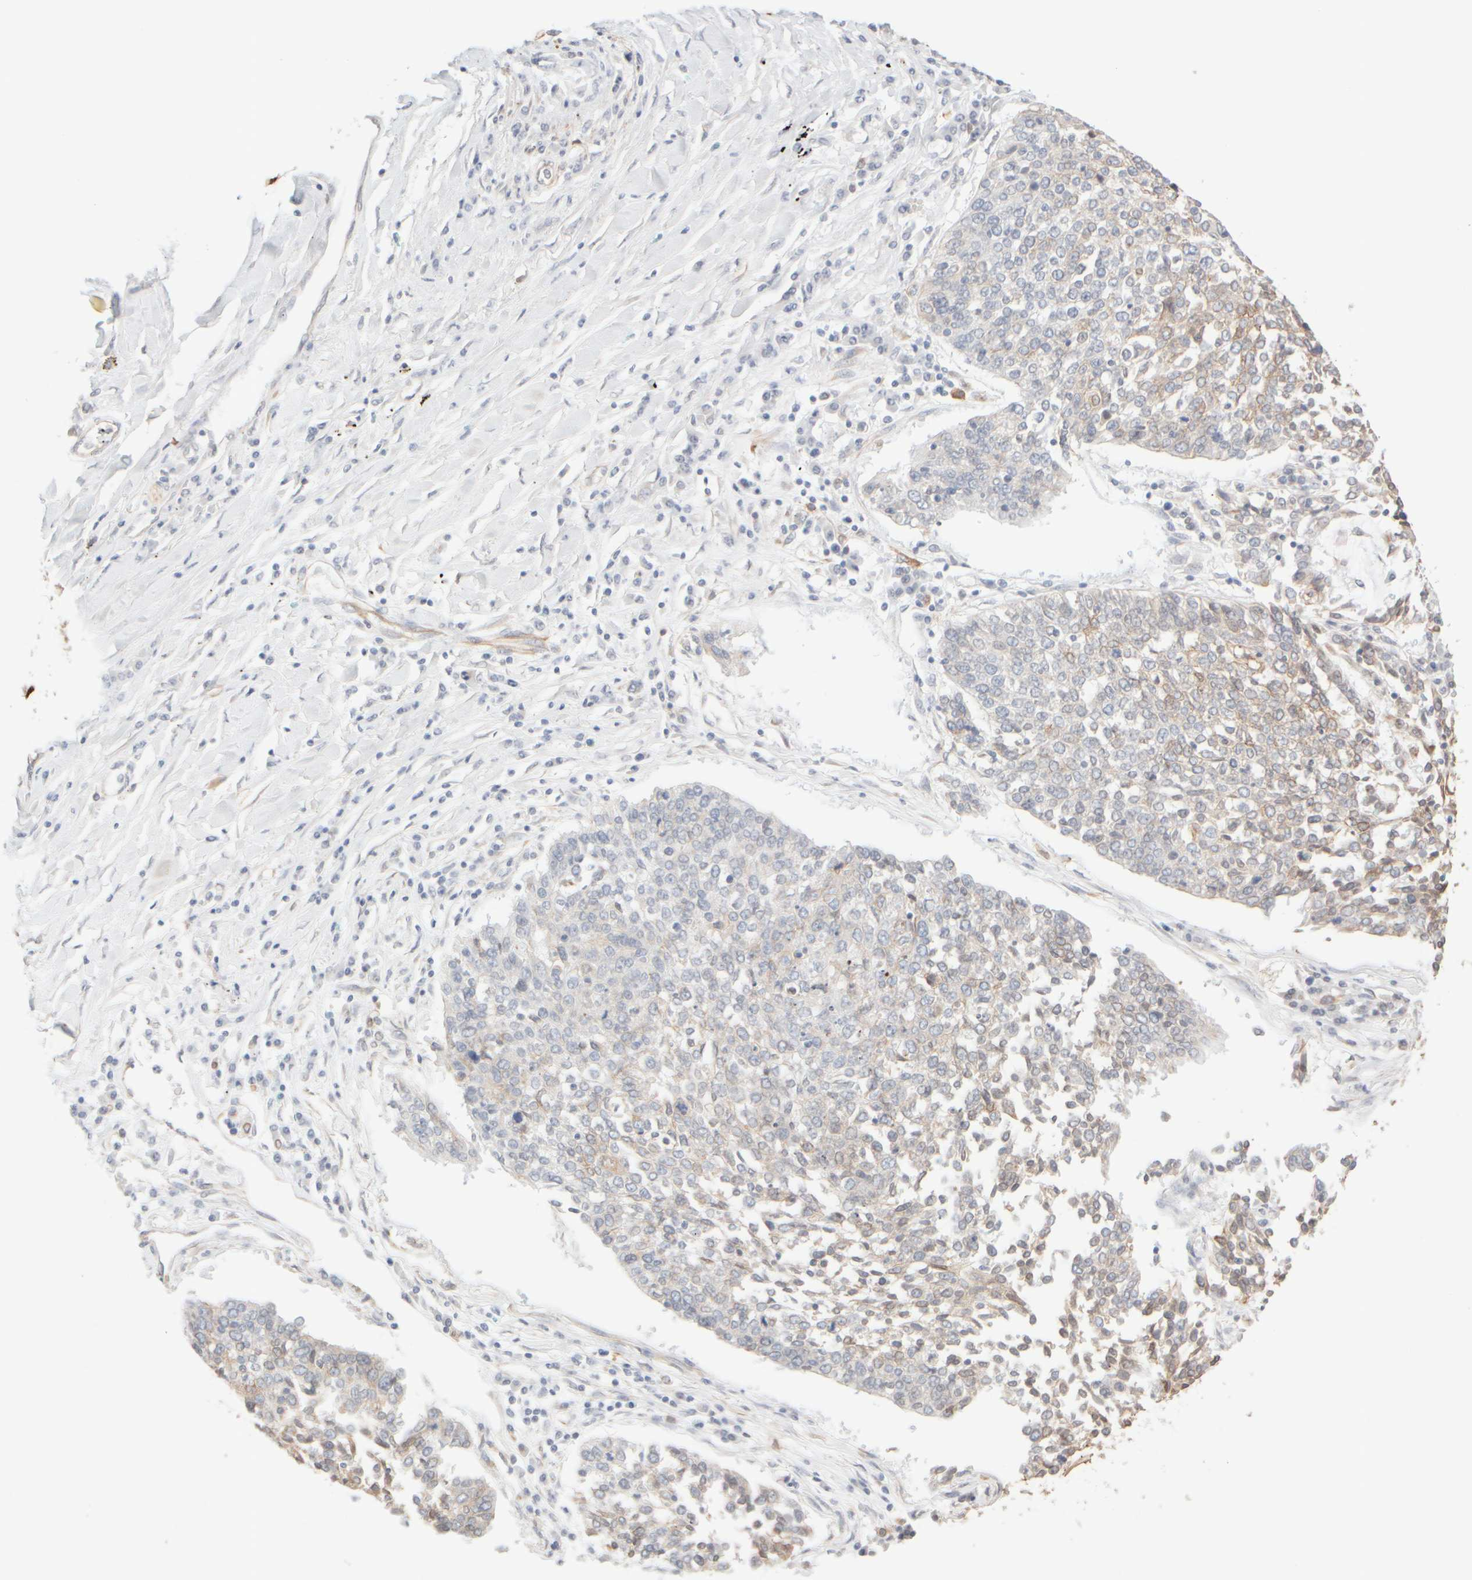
{"staining": {"intensity": "weak", "quantity": "<25%", "location": "cytoplasmic/membranous"}, "tissue": "lung cancer", "cell_type": "Tumor cells", "image_type": "cancer", "snomed": [{"axis": "morphology", "description": "Normal tissue, NOS"}, {"axis": "morphology", "description": "Squamous cell carcinoma, NOS"}, {"axis": "topography", "description": "Cartilage tissue"}, {"axis": "topography", "description": "Bronchus"}, {"axis": "topography", "description": "Lung"}, {"axis": "topography", "description": "Peripheral nerve tissue"}], "caption": "Immunohistochemistry micrograph of neoplastic tissue: squamous cell carcinoma (lung) stained with DAB (3,3'-diaminobenzidine) reveals no significant protein staining in tumor cells.", "gene": "KRT15", "patient": {"sex": "female", "age": 49}}